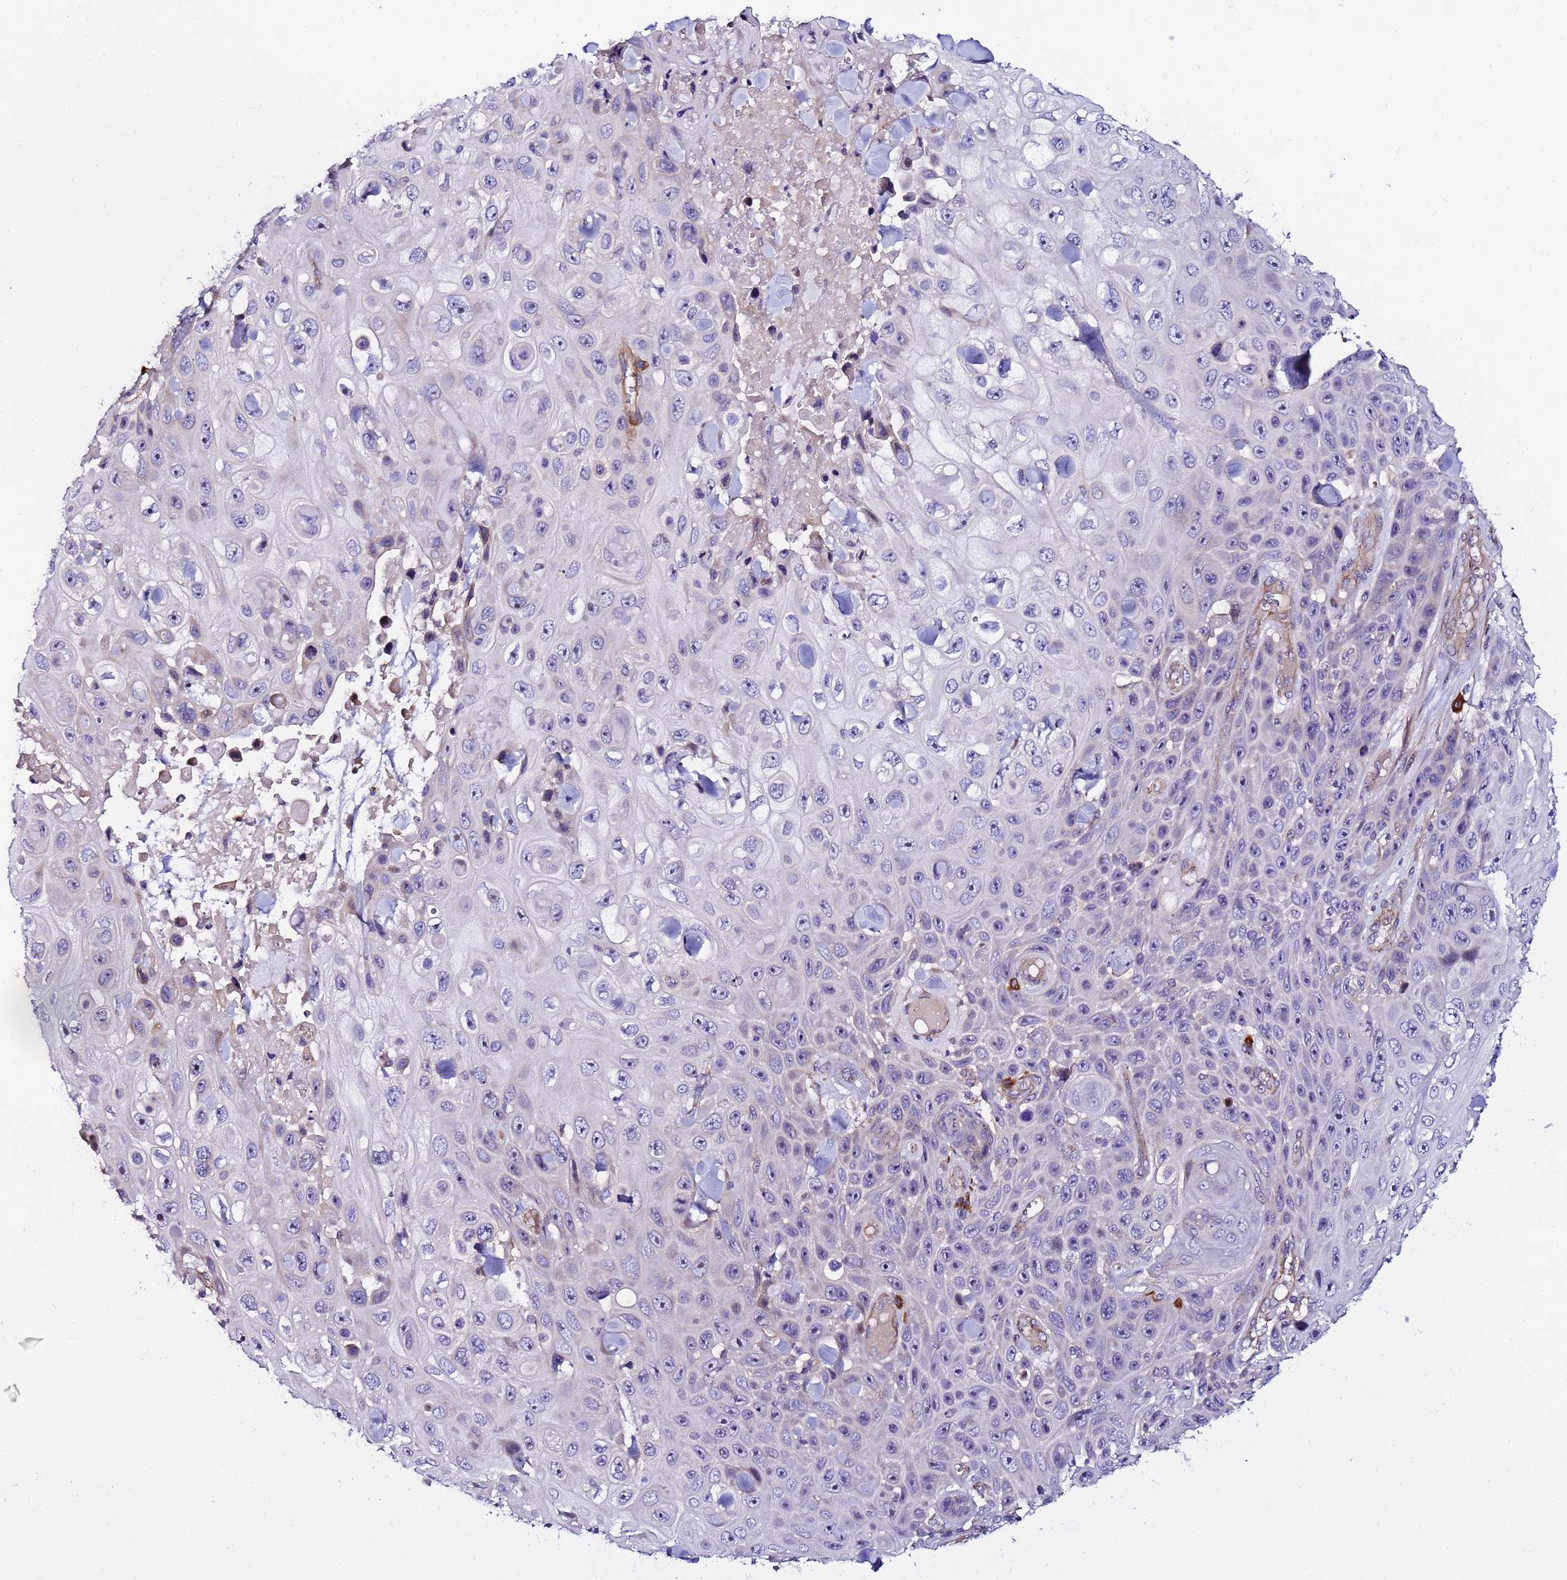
{"staining": {"intensity": "negative", "quantity": "none", "location": "none"}, "tissue": "skin cancer", "cell_type": "Tumor cells", "image_type": "cancer", "snomed": [{"axis": "morphology", "description": "Squamous cell carcinoma, NOS"}, {"axis": "topography", "description": "Skin"}], "caption": "Protein analysis of skin cancer (squamous cell carcinoma) displays no significant positivity in tumor cells.", "gene": "JRKL", "patient": {"sex": "male", "age": 82}}